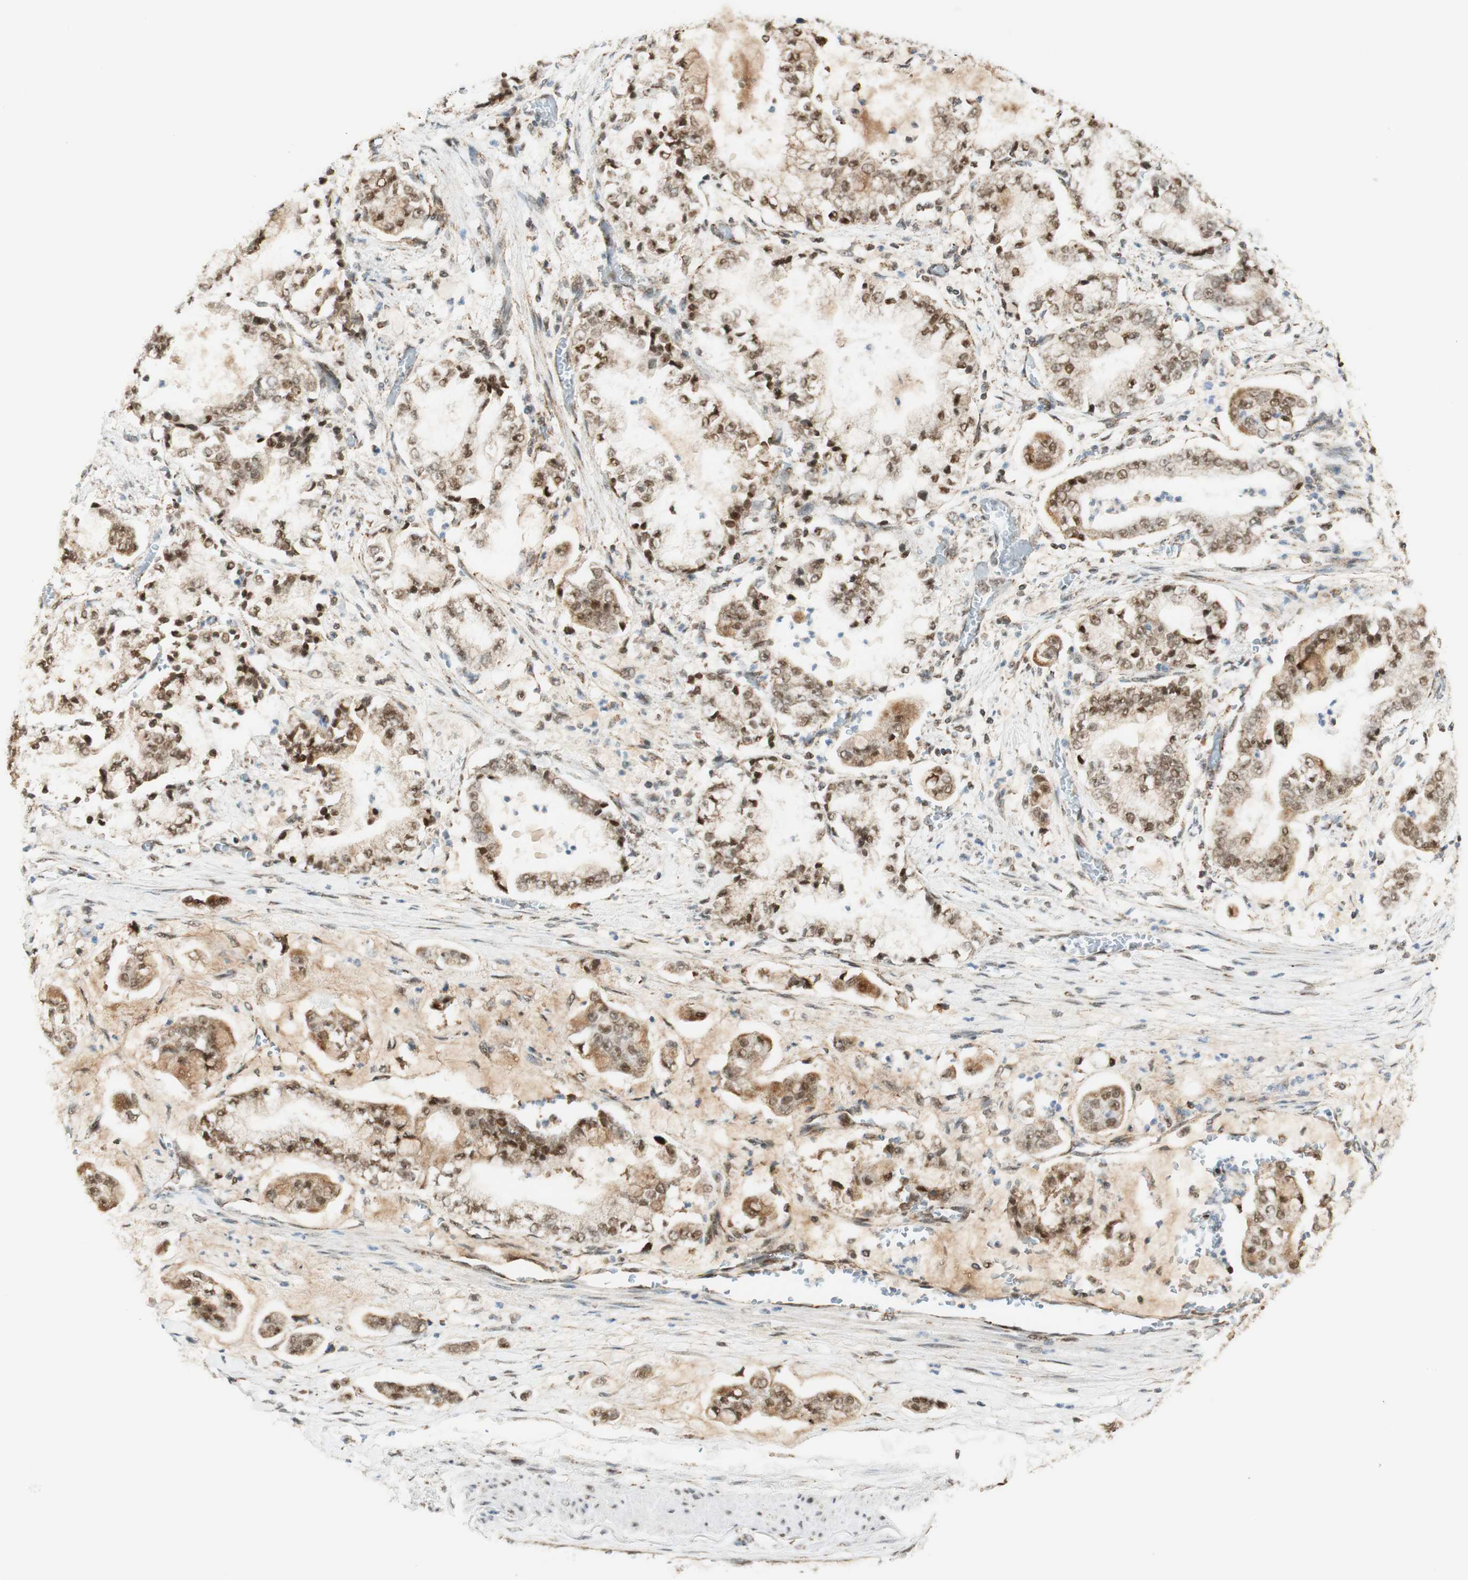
{"staining": {"intensity": "moderate", "quantity": ">75%", "location": "cytoplasmic/membranous,nuclear"}, "tissue": "stomach cancer", "cell_type": "Tumor cells", "image_type": "cancer", "snomed": [{"axis": "morphology", "description": "Adenocarcinoma, NOS"}, {"axis": "topography", "description": "Stomach"}], "caption": "This micrograph displays immunohistochemistry staining of human stomach adenocarcinoma, with medium moderate cytoplasmic/membranous and nuclear positivity in about >75% of tumor cells.", "gene": "ZNF782", "patient": {"sex": "male", "age": 76}}